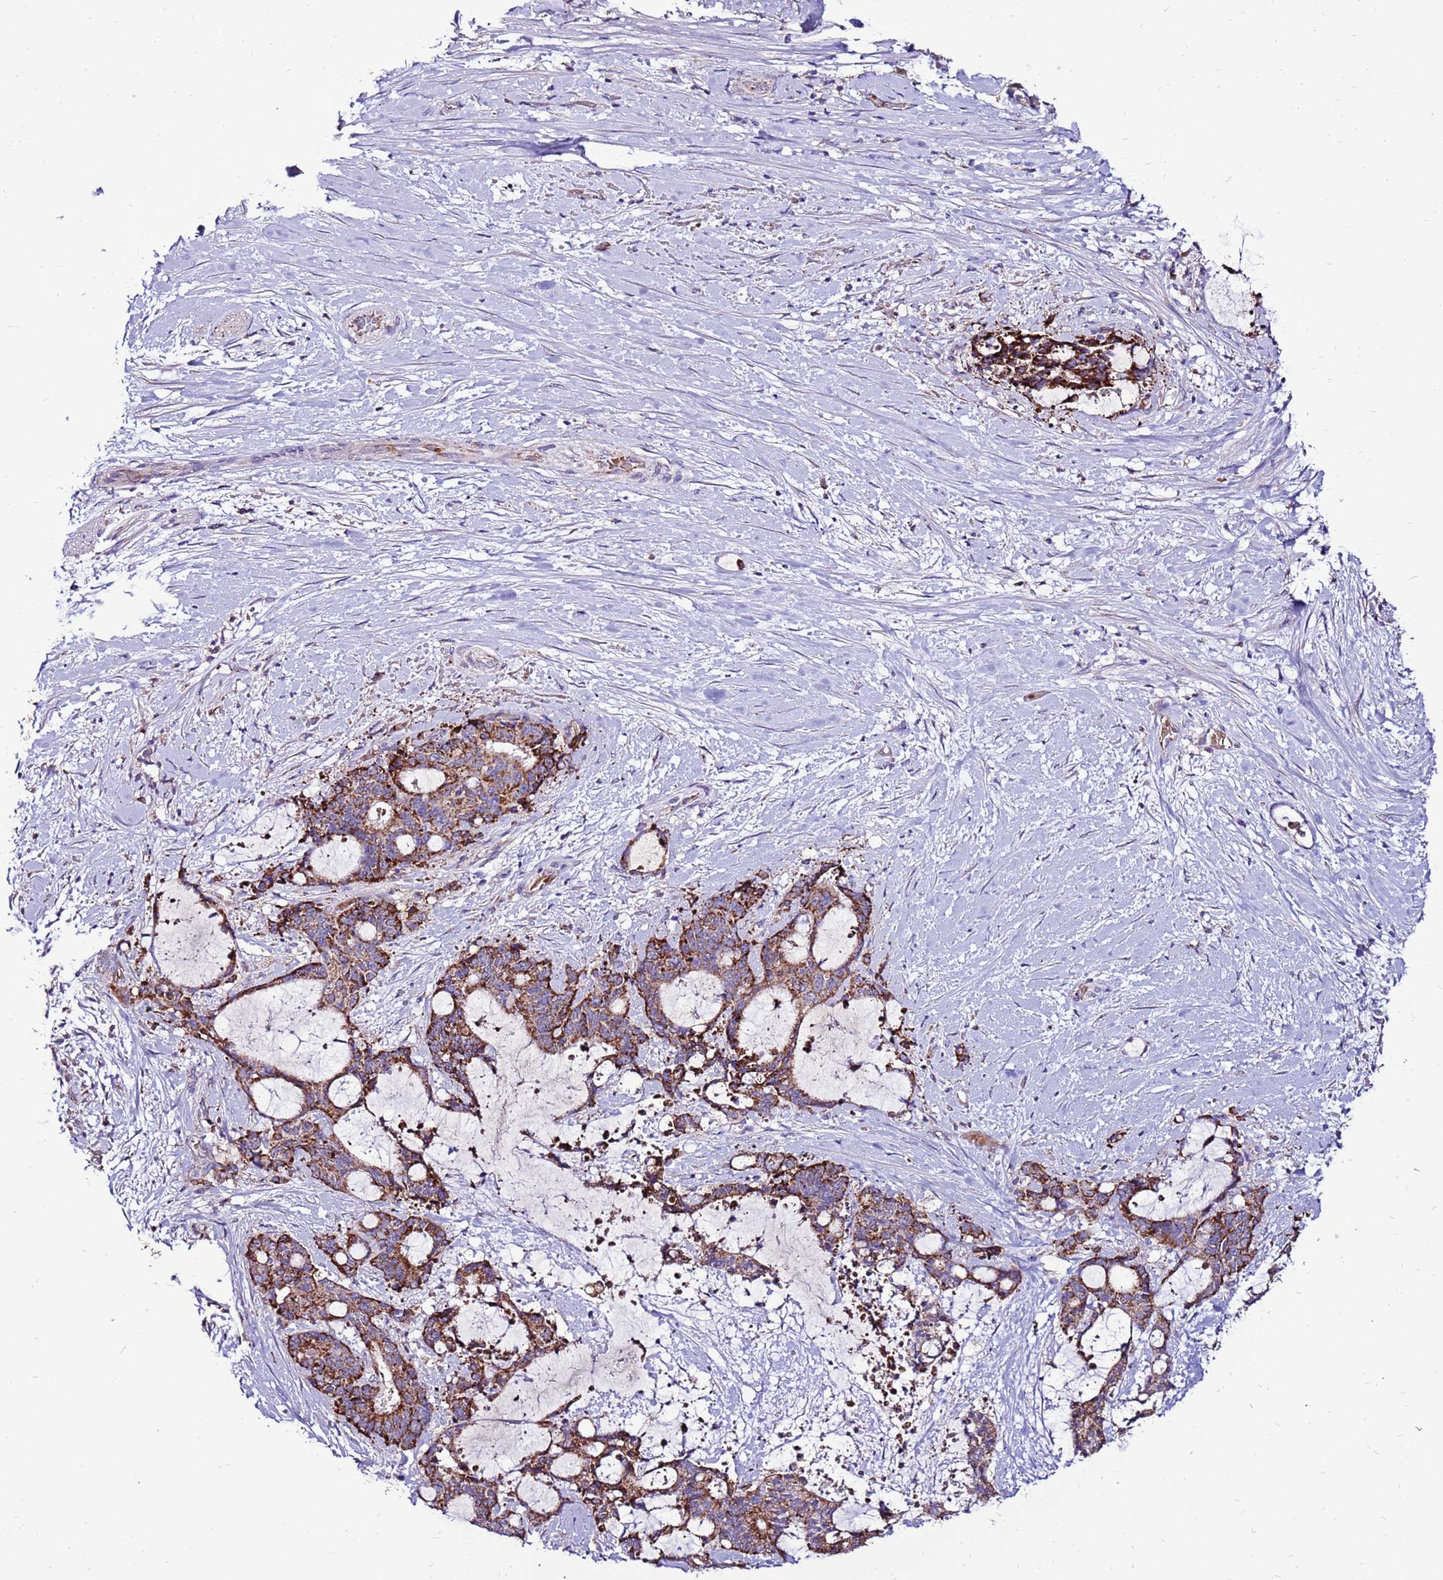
{"staining": {"intensity": "strong", "quantity": ">75%", "location": "cytoplasmic/membranous"}, "tissue": "liver cancer", "cell_type": "Tumor cells", "image_type": "cancer", "snomed": [{"axis": "morphology", "description": "Normal tissue, NOS"}, {"axis": "morphology", "description": "Cholangiocarcinoma"}, {"axis": "topography", "description": "Liver"}, {"axis": "topography", "description": "Peripheral nerve tissue"}], "caption": "Immunohistochemical staining of human liver cholangiocarcinoma exhibits high levels of strong cytoplasmic/membranous positivity in approximately >75% of tumor cells.", "gene": "SPSB3", "patient": {"sex": "female", "age": 73}}